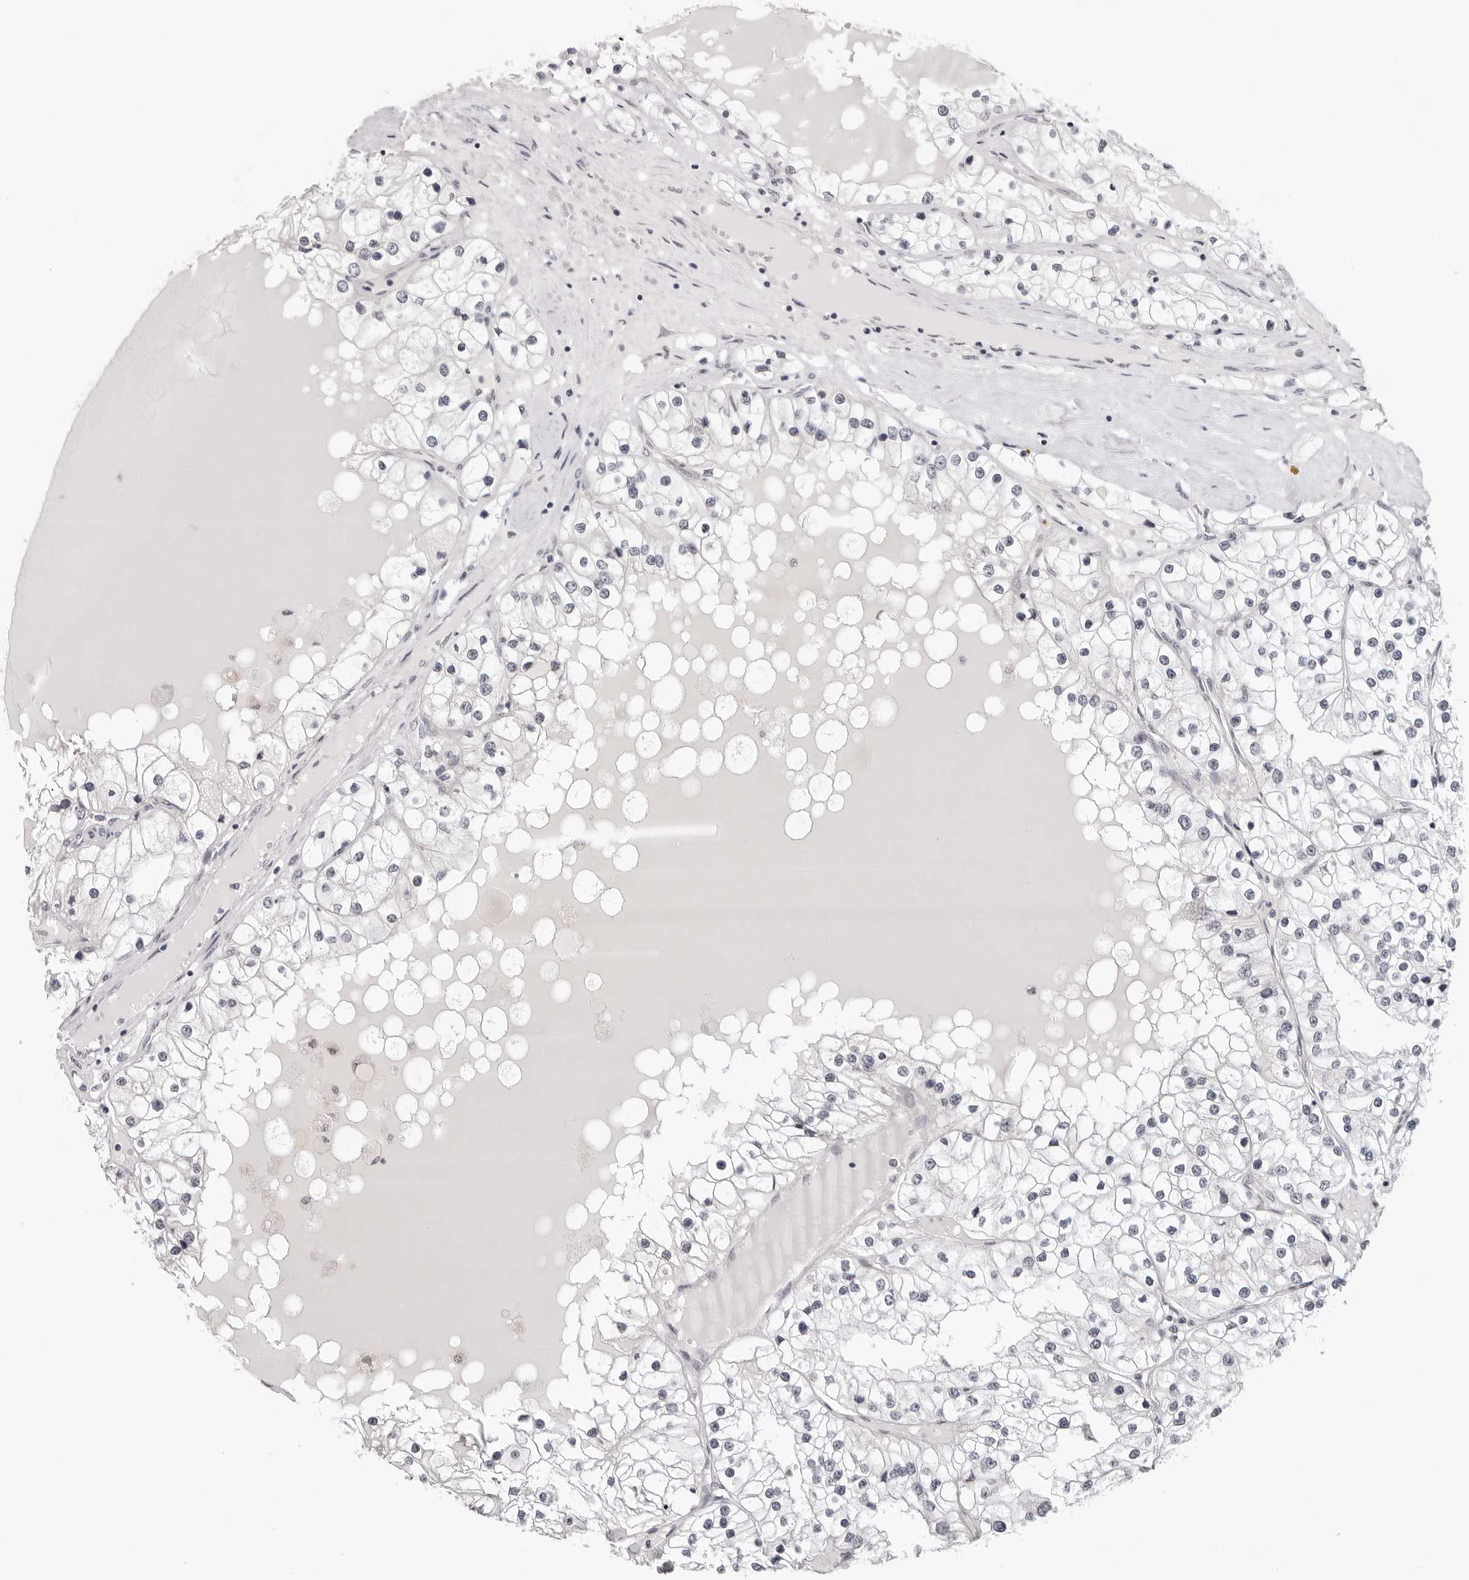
{"staining": {"intensity": "negative", "quantity": "none", "location": "none"}, "tissue": "renal cancer", "cell_type": "Tumor cells", "image_type": "cancer", "snomed": [{"axis": "morphology", "description": "Adenocarcinoma, NOS"}, {"axis": "topography", "description": "Kidney"}], "caption": "Immunohistochemical staining of renal cancer (adenocarcinoma) displays no significant staining in tumor cells.", "gene": "PRUNE1", "patient": {"sex": "male", "age": 68}}